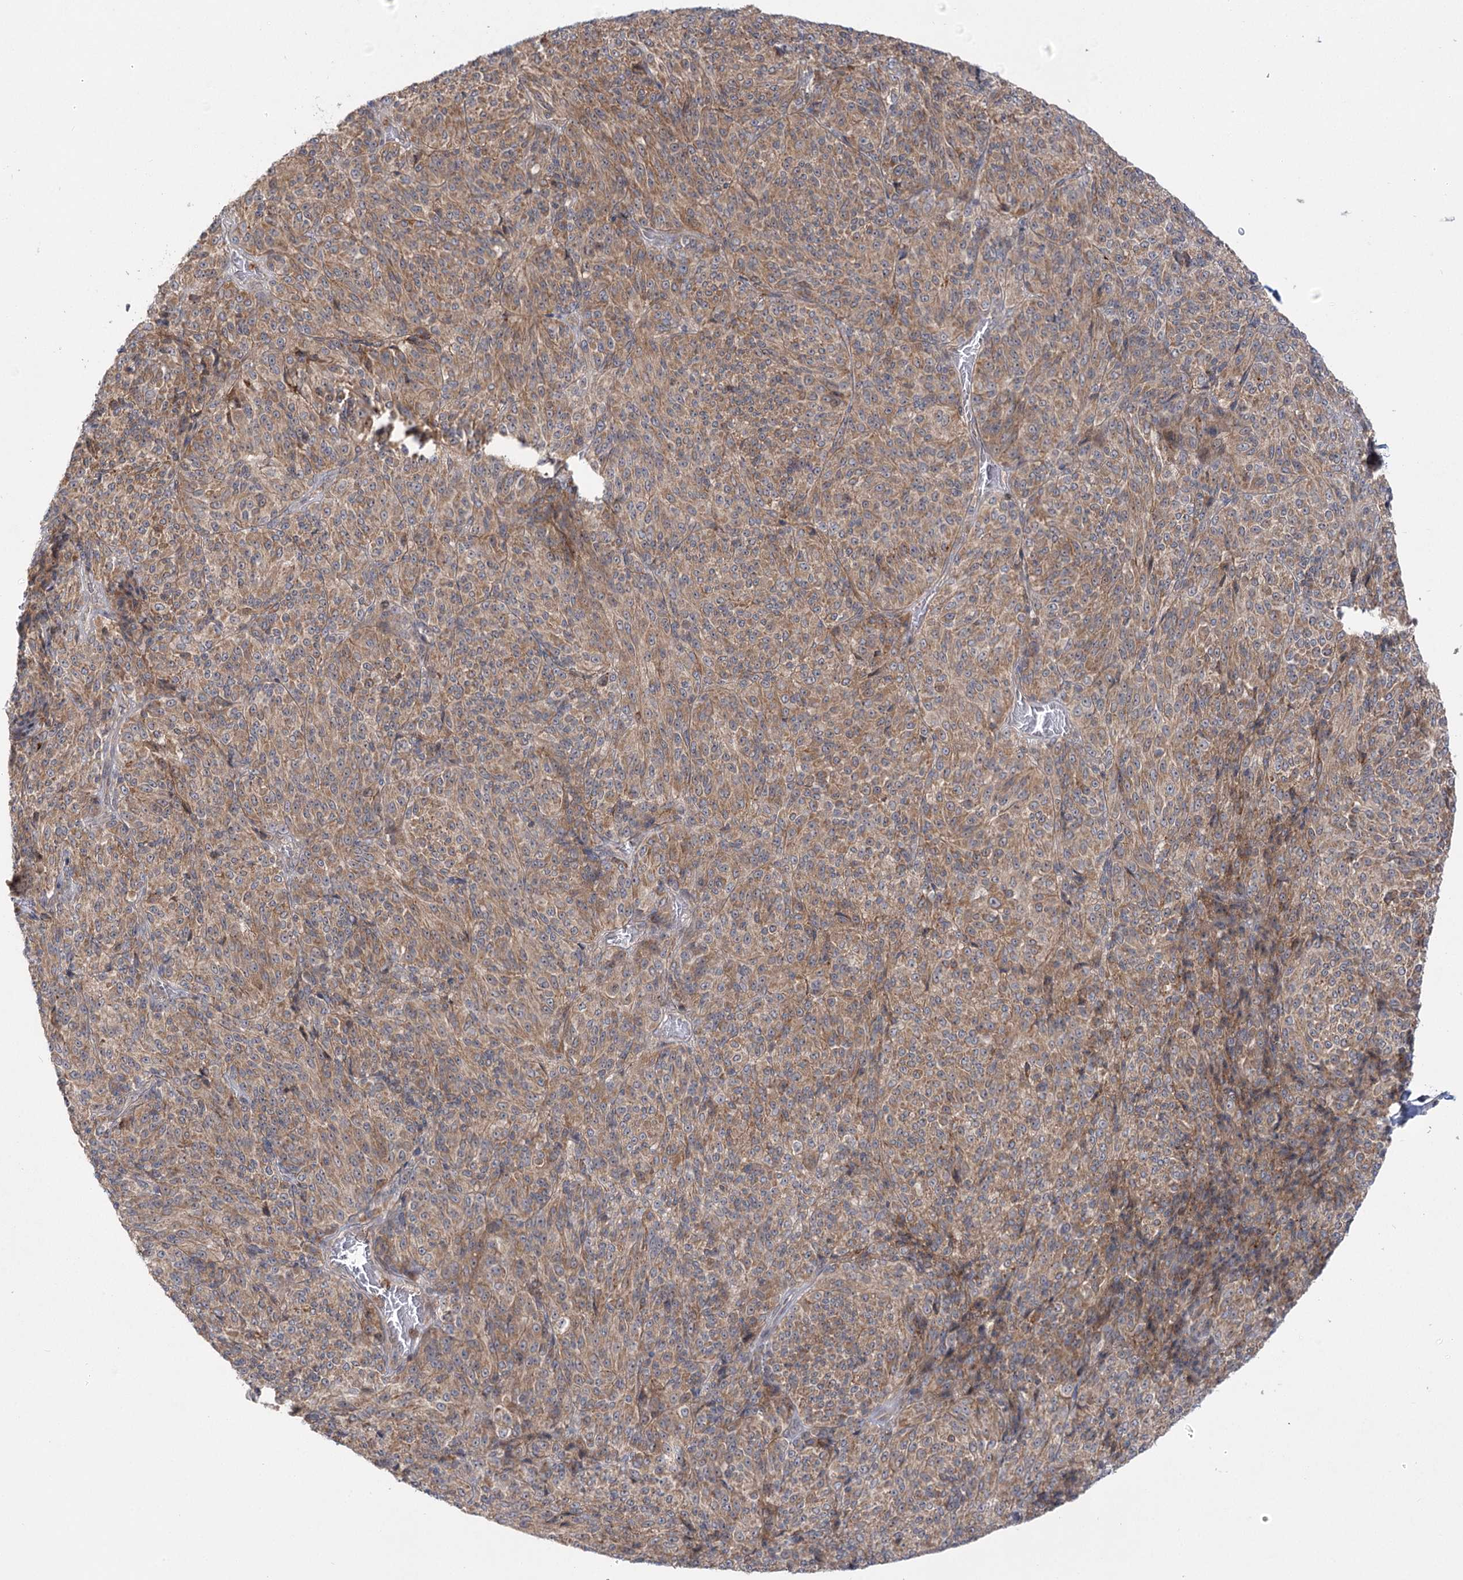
{"staining": {"intensity": "moderate", "quantity": ">75%", "location": "cytoplasmic/membranous"}, "tissue": "melanoma", "cell_type": "Tumor cells", "image_type": "cancer", "snomed": [{"axis": "morphology", "description": "Malignant melanoma, Metastatic site"}, {"axis": "topography", "description": "Brain"}], "caption": "Immunohistochemistry (IHC) micrograph of human malignant melanoma (metastatic site) stained for a protein (brown), which reveals medium levels of moderate cytoplasmic/membranous staining in approximately >75% of tumor cells.", "gene": "SYTL1", "patient": {"sex": "female", "age": 56}}